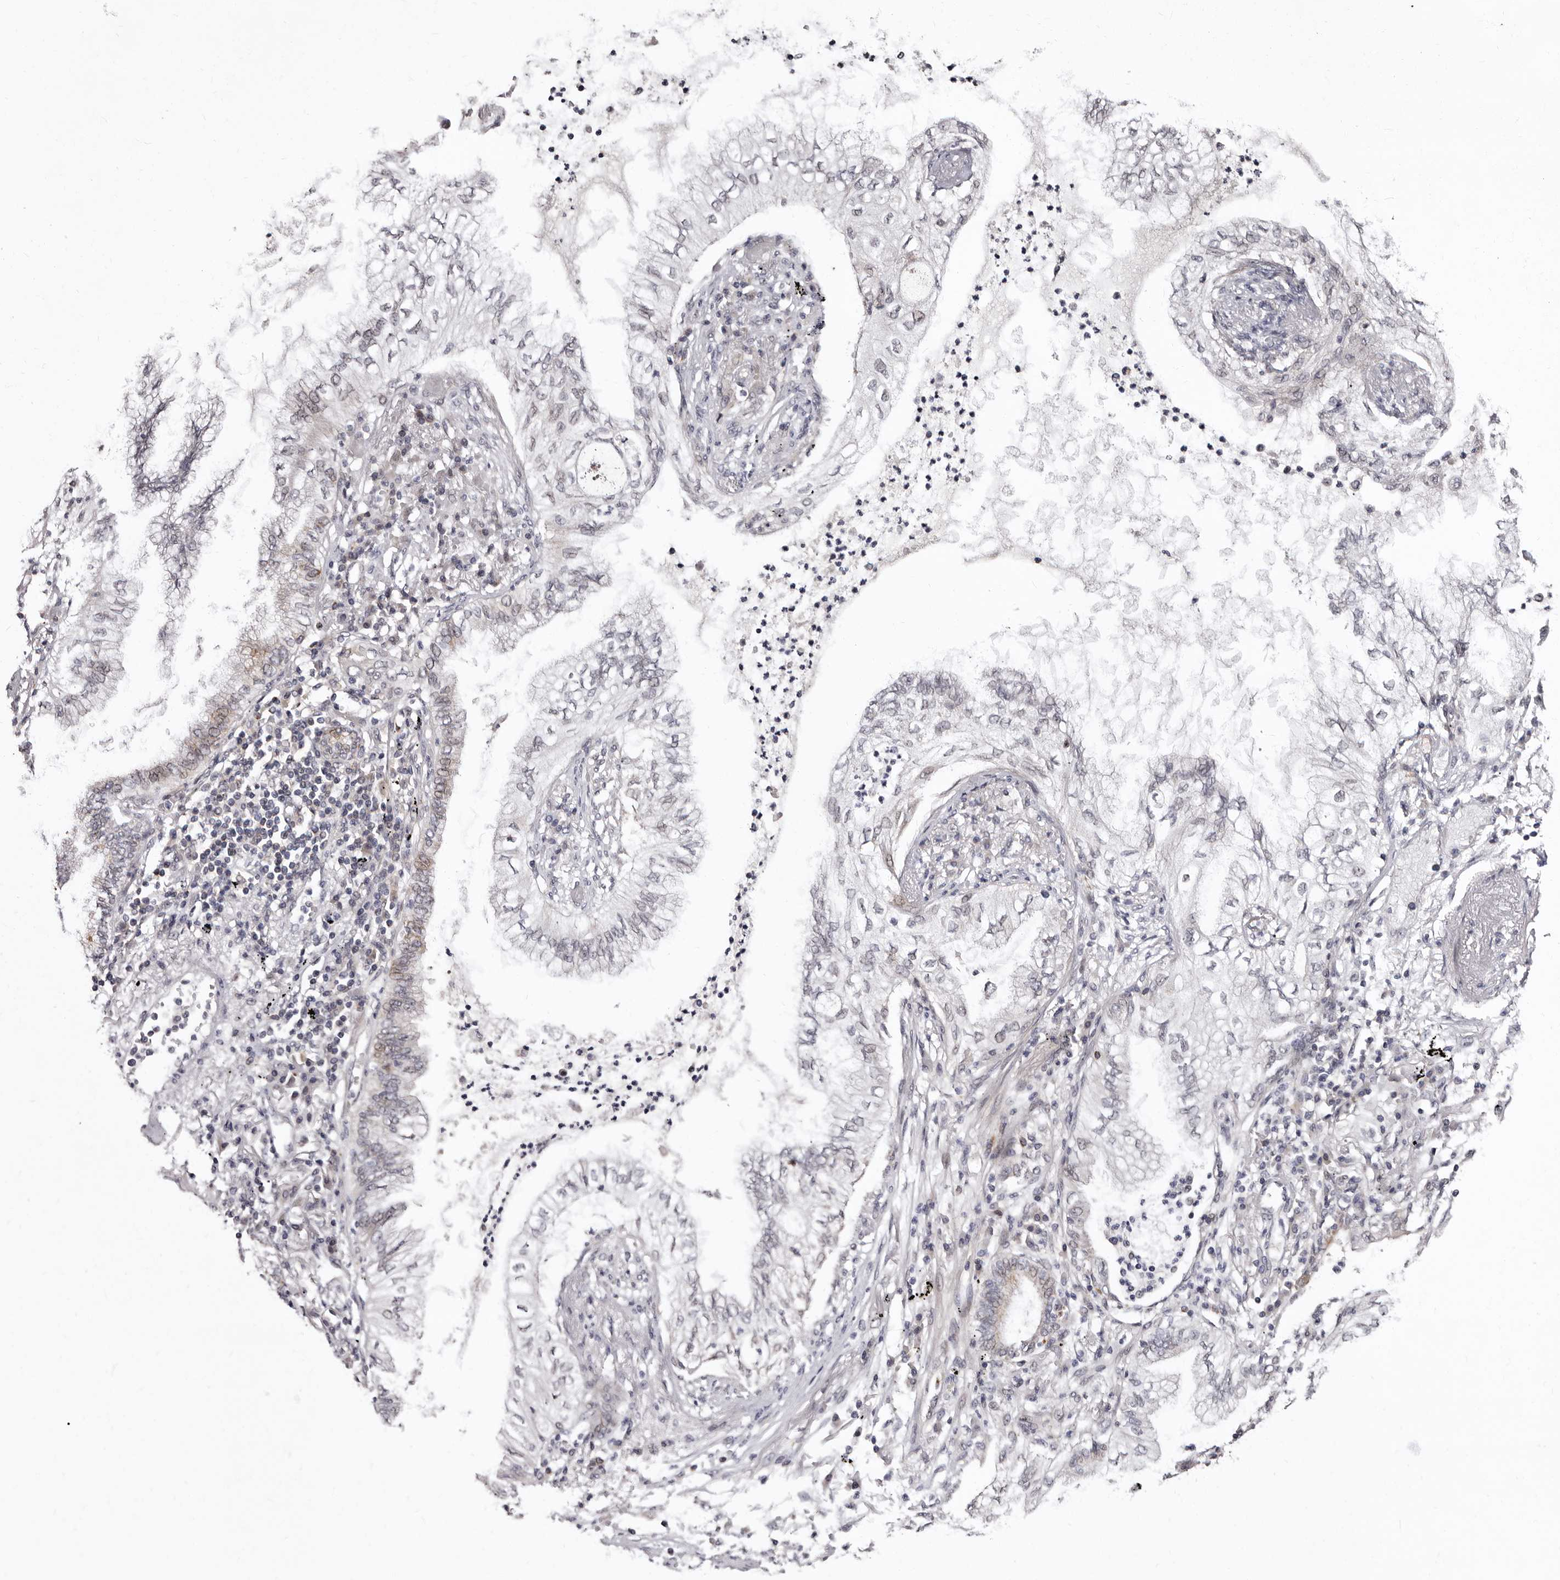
{"staining": {"intensity": "weak", "quantity": "<25%", "location": "nuclear"}, "tissue": "lung cancer", "cell_type": "Tumor cells", "image_type": "cancer", "snomed": [{"axis": "morphology", "description": "Normal tissue, NOS"}, {"axis": "morphology", "description": "Adenocarcinoma, NOS"}, {"axis": "topography", "description": "Bronchus"}, {"axis": "topography", "description": "Lung"}], "caption": "An image of adenocarcinoma (lung) stained for a protein displays no brown staining in tumor cells. (IHC, brightfield microscopy, high magnification).", "gene": "PHF20L1", "patient": {"sex": "female", "age": 70}}